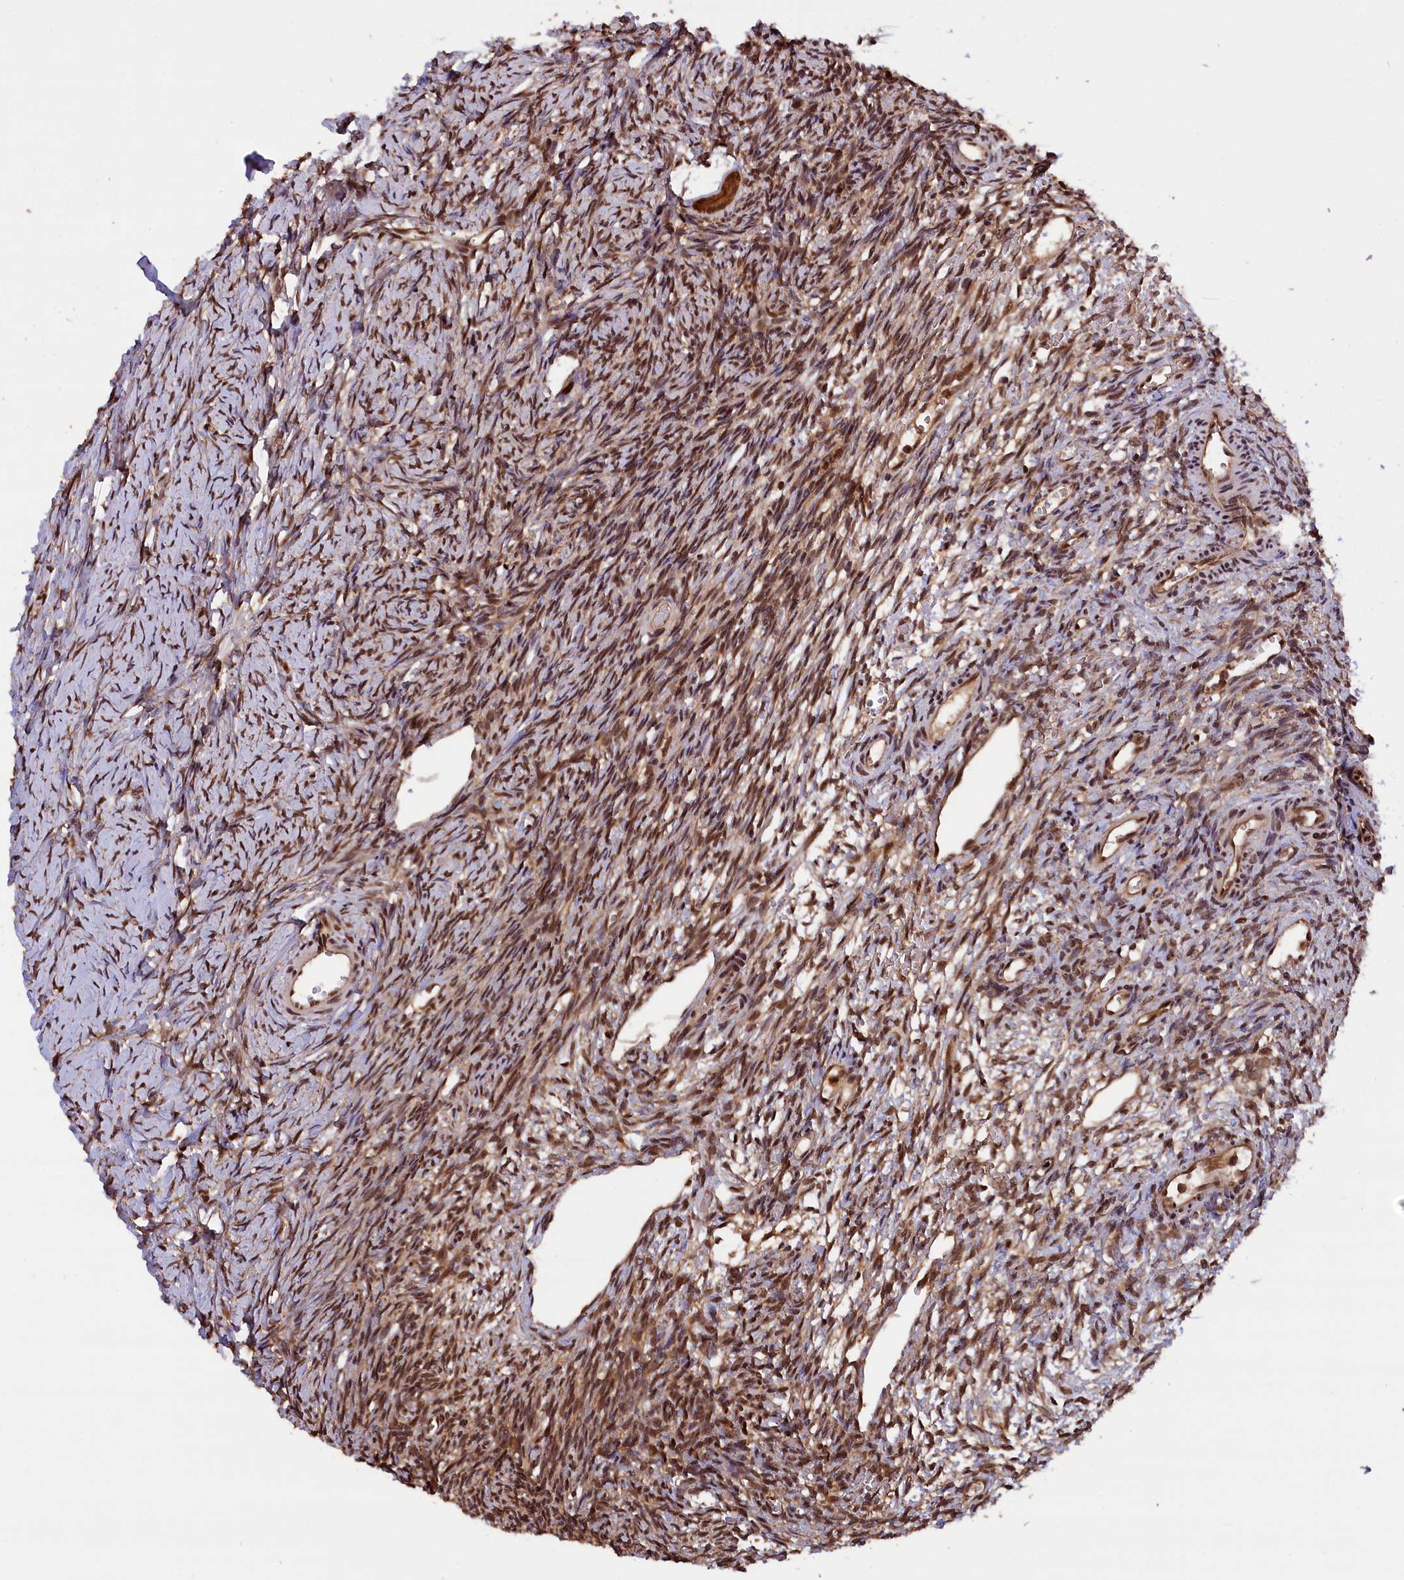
{"staining": {"intensity": "strong", "quantity": ">75%", "location": "cytoplasmic/membranous,nuclear"}, "tissue": "ovary", "cell_type": "Follicle cells", "image_type": "normal", "snomed": [{"axis": "morphology", "description": "Normal tissue, NOS"}, {"axis": "topography", "description": "Ovary"}], "caption": "A photomicrograph of ovary stained for a protein reveals strong cytoplasmic/membranous,nuclear brown staining in follicle cells.", "gene": "IST1", "patient": {"sex": "female", "age": 39}}